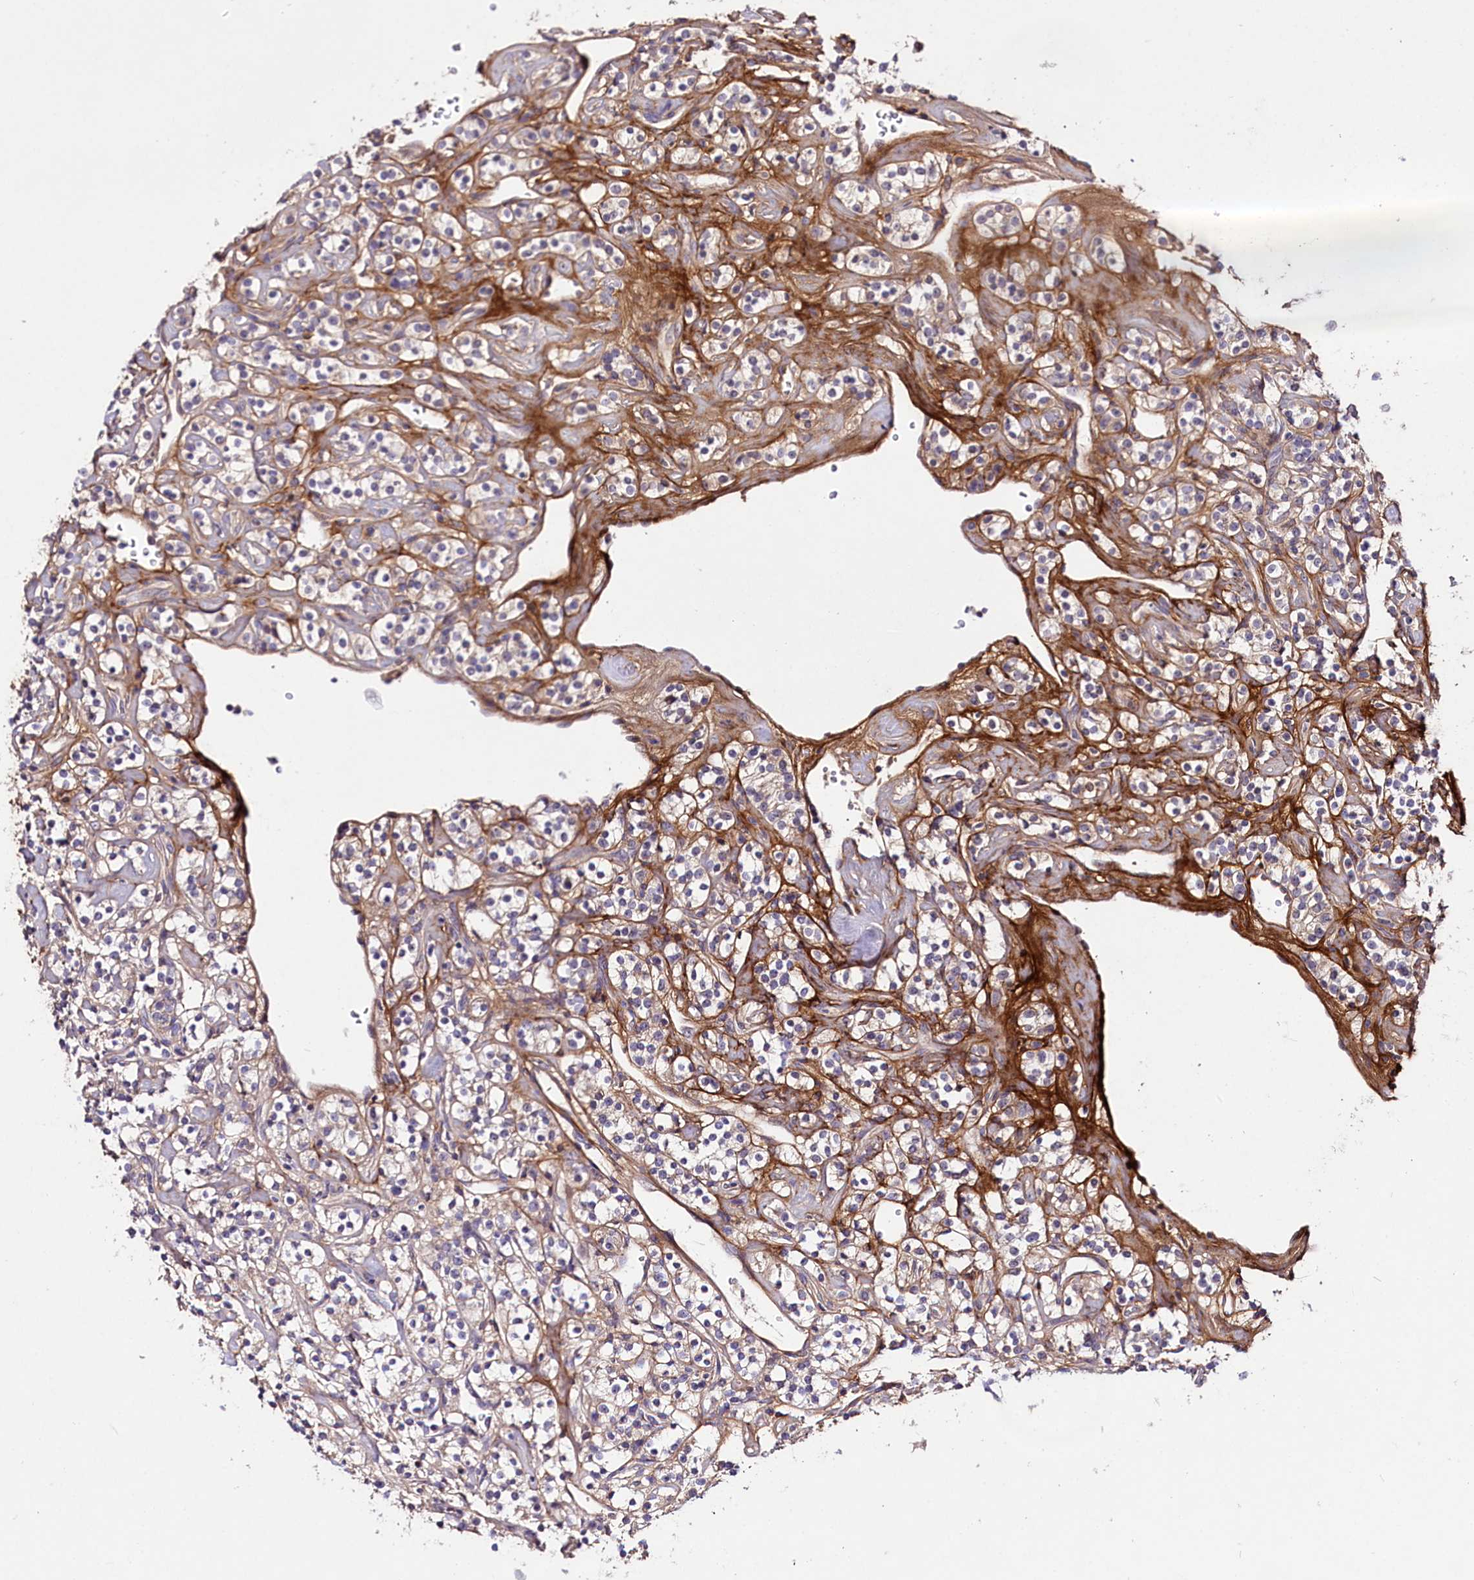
{"staining": {"intensity": "negative", "quantity": "none", "location": "none"}, "tissue": "renal cancer", "cell_type": "Tumor cells", "image_type": "cancer", "snomed": [{"axis": "morphology", "description": "Adenocarcinoma, NOS"}, {"axis": "topography", "description": "Kidney"}], "caption": "A histopathology image of renal adenocarcinoma stained for a protein shows no brown staining in tumor cells. (DAB IHC, high magnification).", "gene": "TNPO3", "patient": {"sex": "male", "age": 77}}